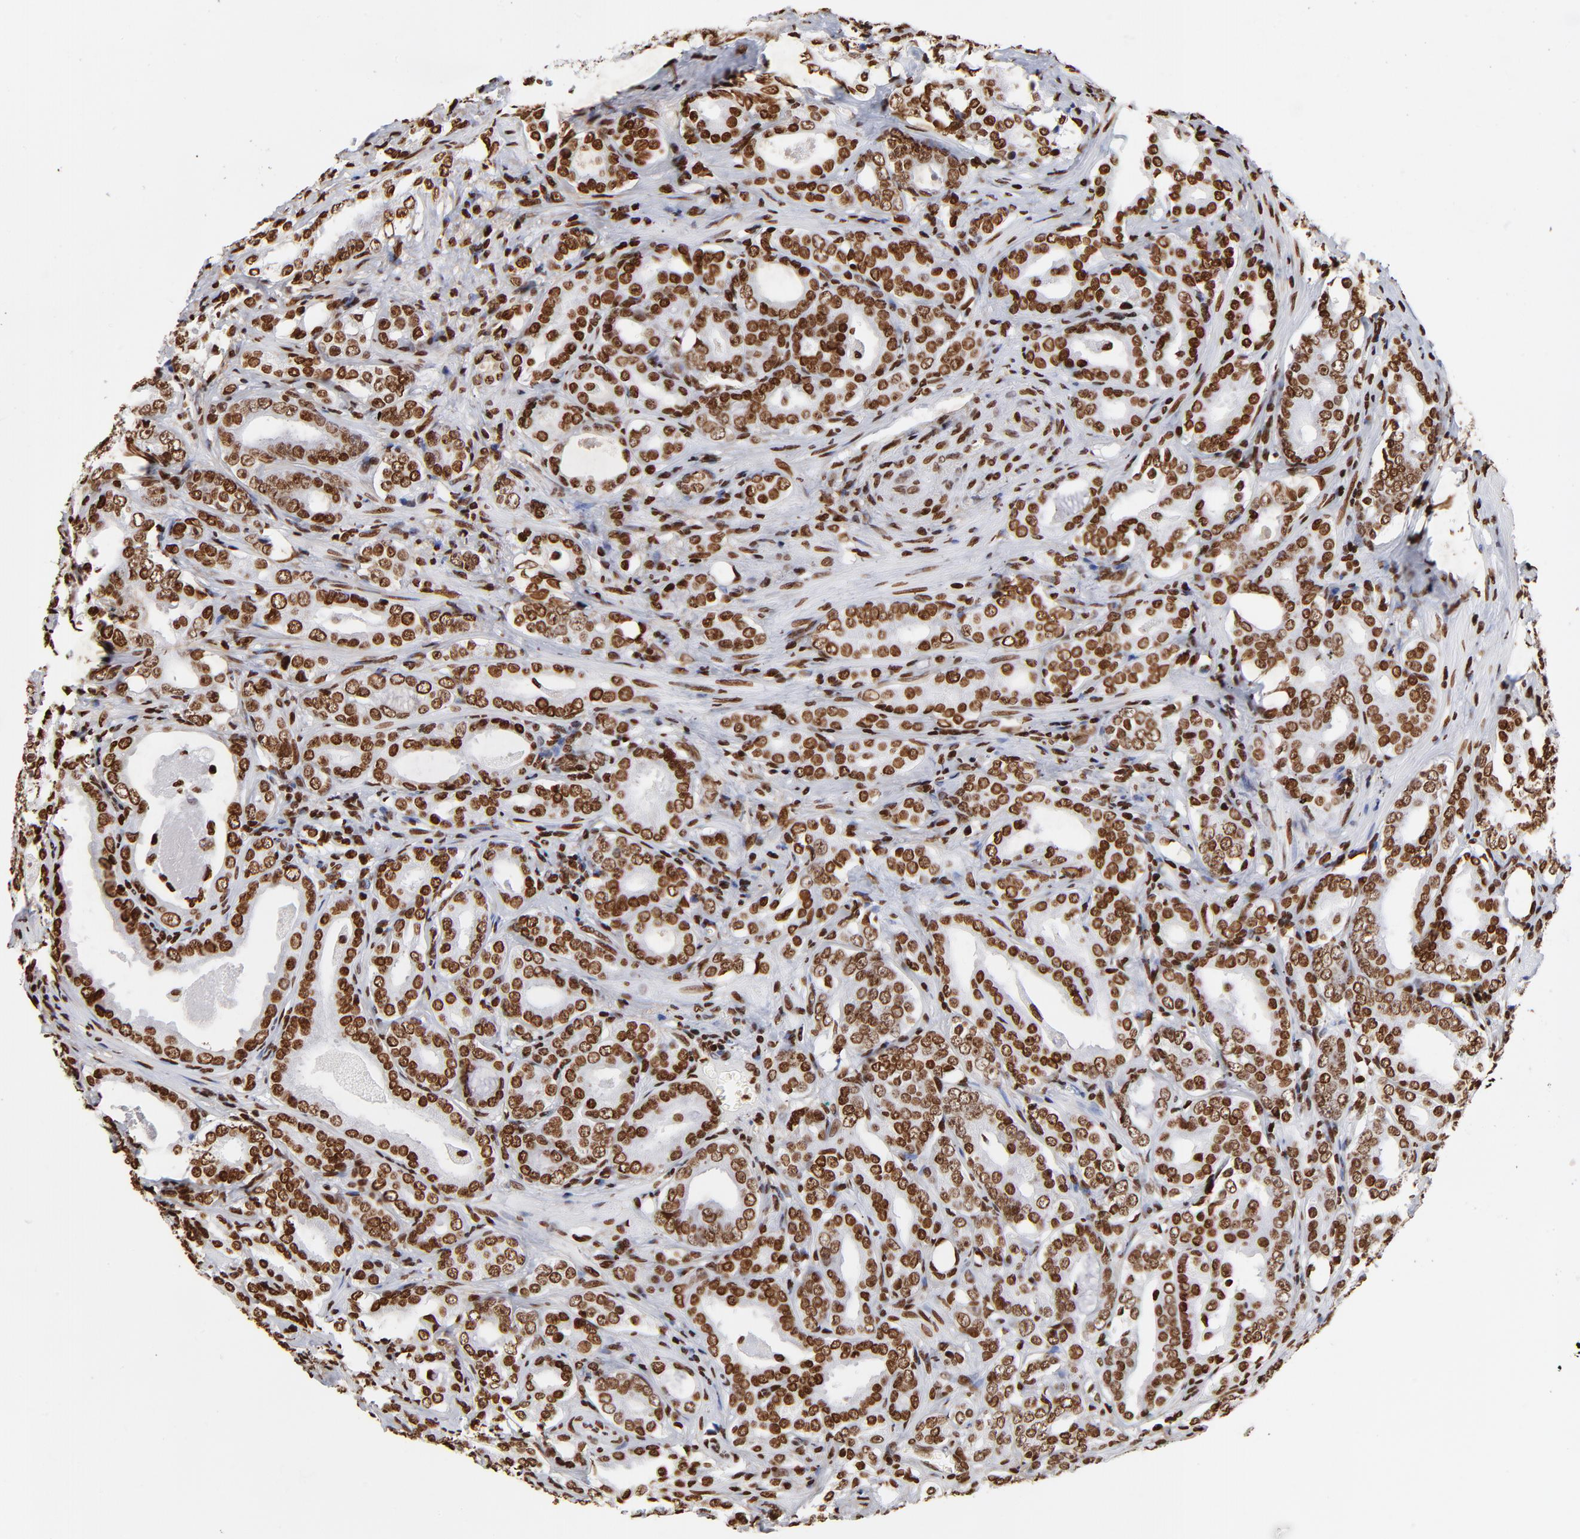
{"staining": {"intensity": "strong", "quantity": ">75%", "location": "nuclear"}, "tissue": "prostate cancer", "cell_type": "Tumor cells", "image_type": "cancer", "snomed": [{"axis": "morphology", "description": "Adenocarcinoma, Low grade"}, {"axis": "topography", "description": "Prostate"}], "caption": "There is high levels of strong nuclear staining in tumor cells of prostate cancer (low-grade adenocarcinoma), as demonstrated by immunohistochemical staining (brown color).", "gene": "FBH1", "patient": {"sex": "male", "age": 59}}